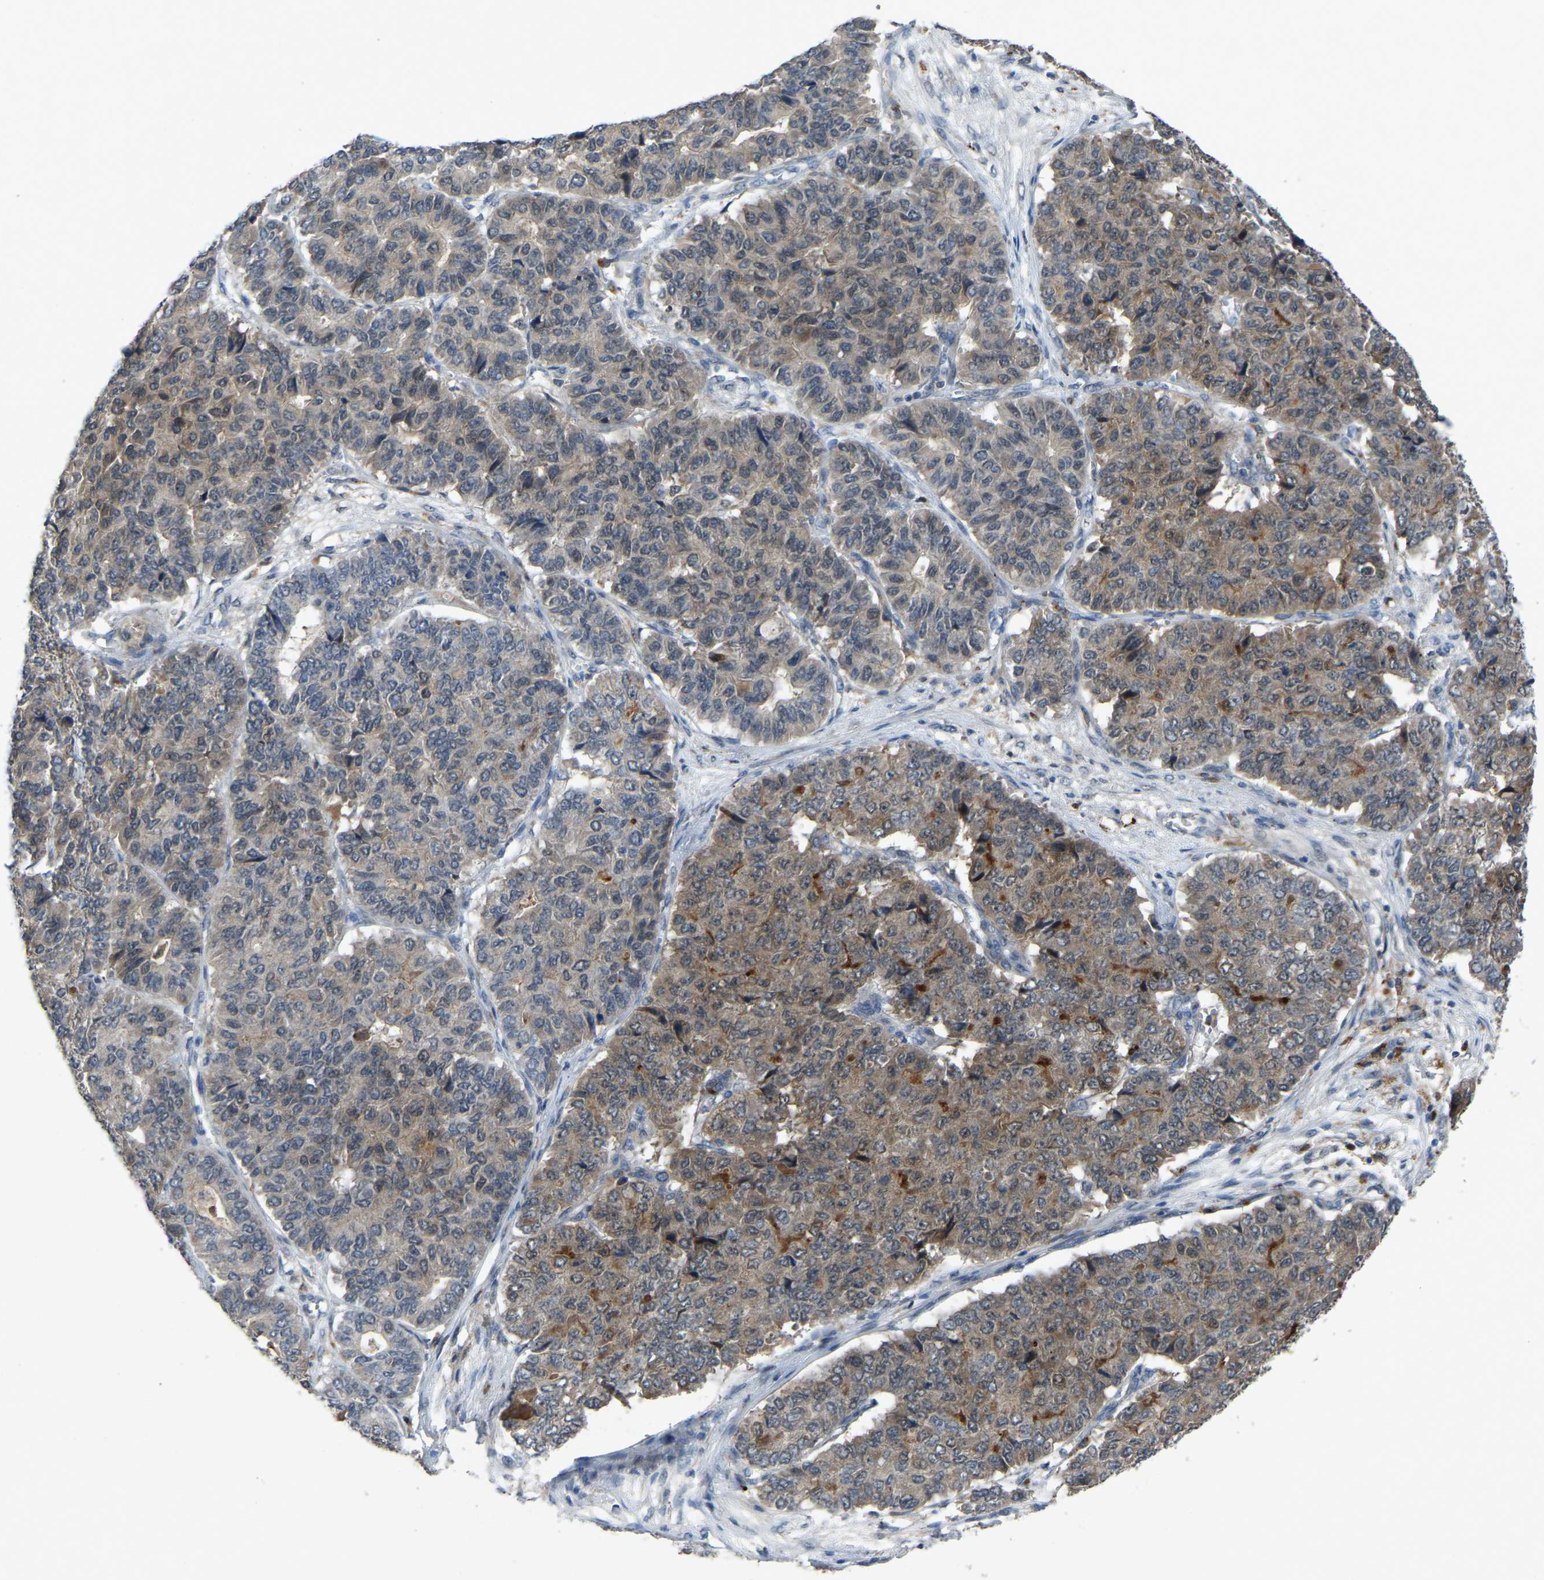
{"staining": {"intensity": "weak", "quantity": "25%-75%", "location": "cytoplasmic/membranous"}, "tissue": "pancreatic cancer", "cell_type": "Tumor cells", "image_type": "cancer", "snomed": [{"axis": "morphology", "description": "Adenocarcinoma, NOS"}, {"axis": "topography", "description": "Pancreas"}], "caption": "Approximately 25%-75% of tumor cells in human pancreatic cancer demonstrate weak cytoplasmic/membranous protein staining as visualized by brown immunohistochemical staining.", "gene": "FHIT", "patient": {"sex": "male", "age": 50}}